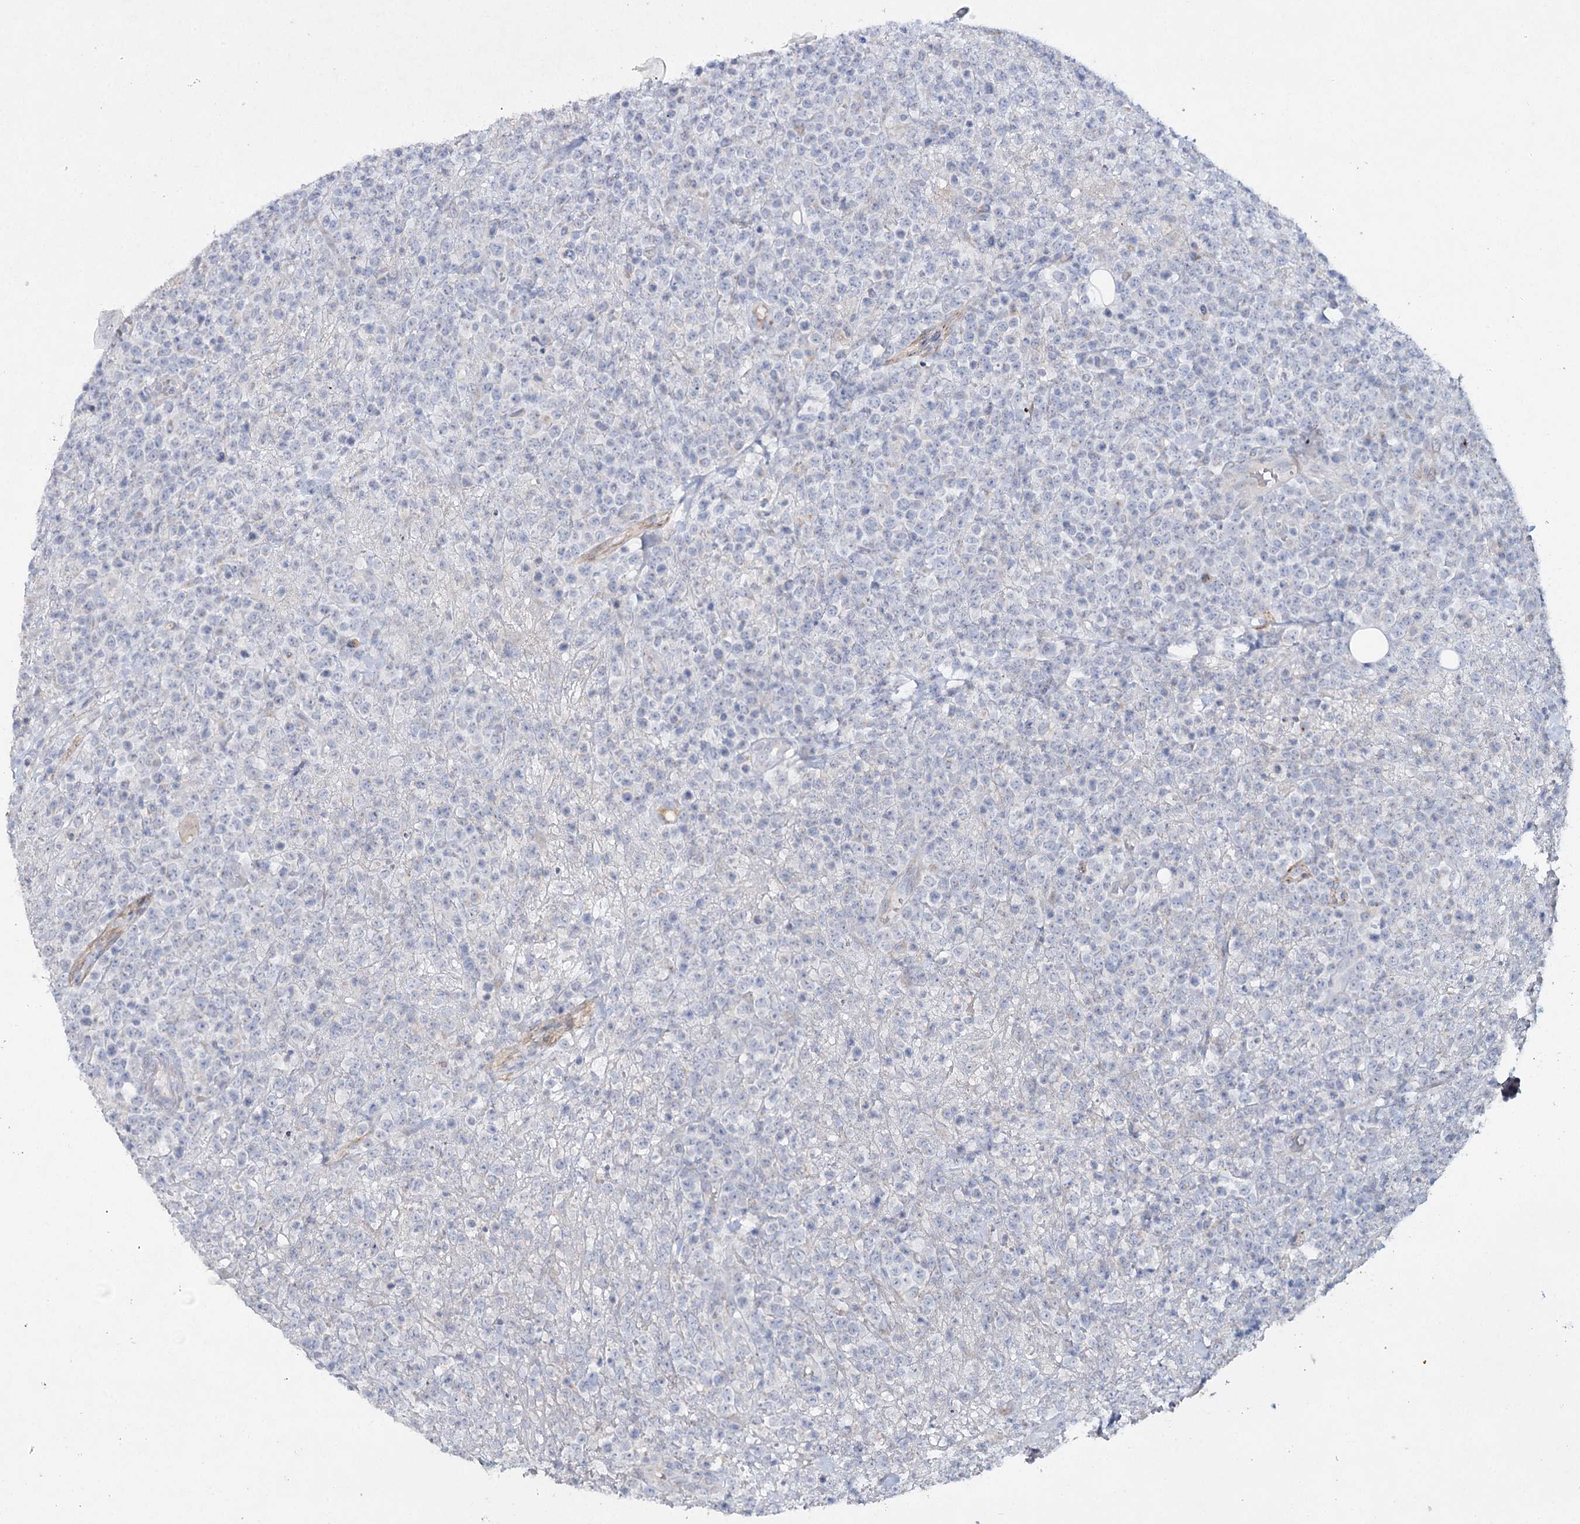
{"staining": {"intensity": "negative", "quantity": "none", "location": "none"}, "tissue": "lymphoma", "cell_type": "Tumor cells", "image_type": "cancer", "snomed": [{"axis": "morphology", "description": "Malignant lymphoma, non-Hodgkin's type, High grade"}, {"axis": "topography", "description": "Colon"}], "caption": "A micrograph of lymphoma stained for a protein demonstrates no brown staining in tumor cells.", "gene": "RFX6", "patient": {"sex": "female", "age": 53}}